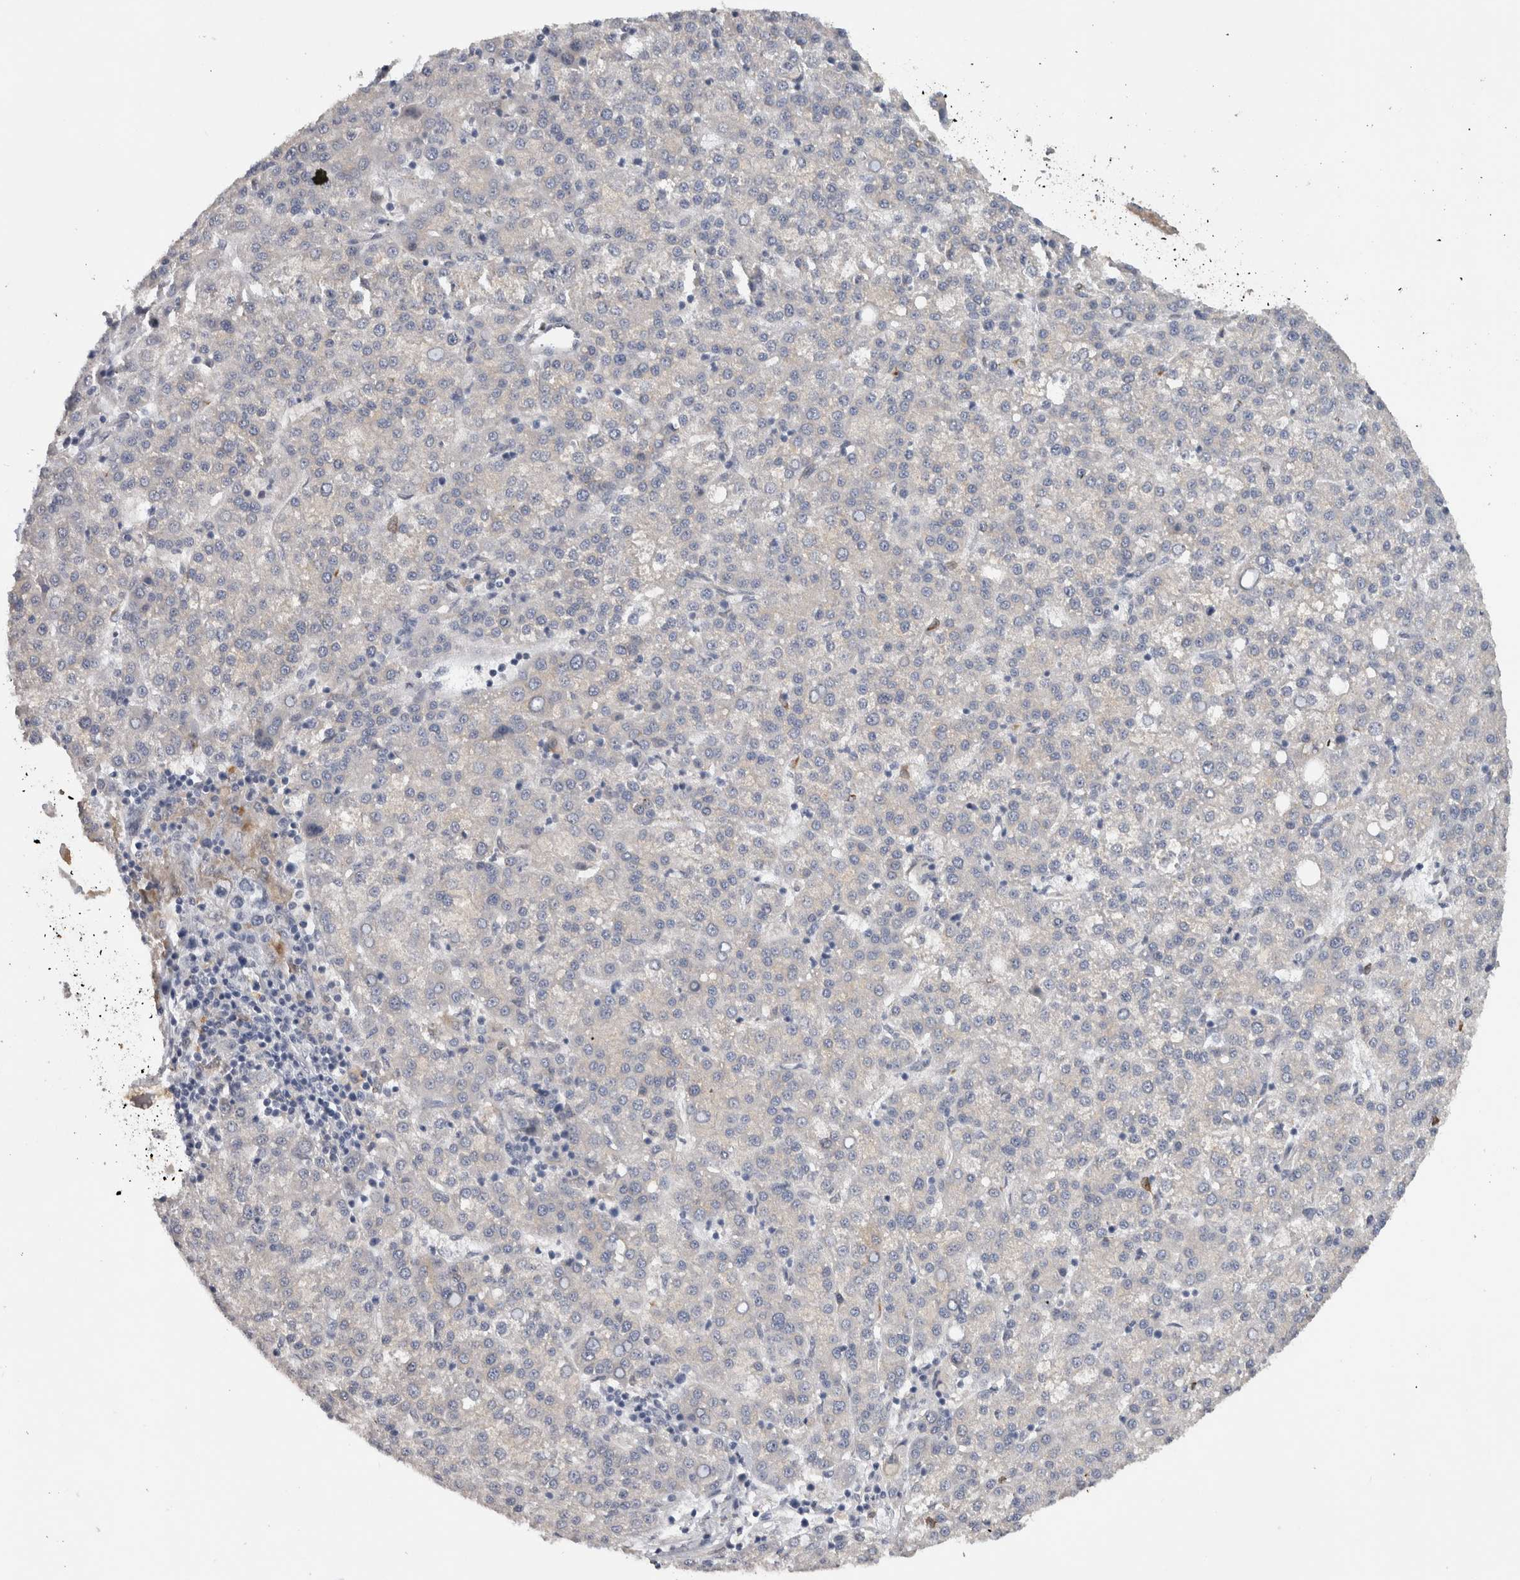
{"staining": {"intensity": "negative", "quantity": "none", "location": "none"}, "tissue": "liver cancer", "cell_type": "Tumor cells", "image_type": "cancer", "snomed": [{"axis": "morphology", "description": "Carcinoma, Hepatocellular, NOS"}, {"axis": "topography", "description": "Liver"}], "caption": "Immunohistochemistry of liver cancer demonstrates no expression in tumor cells.", "gene": "PRXL2A", "patient": {"sex": "female", "age": 58}}